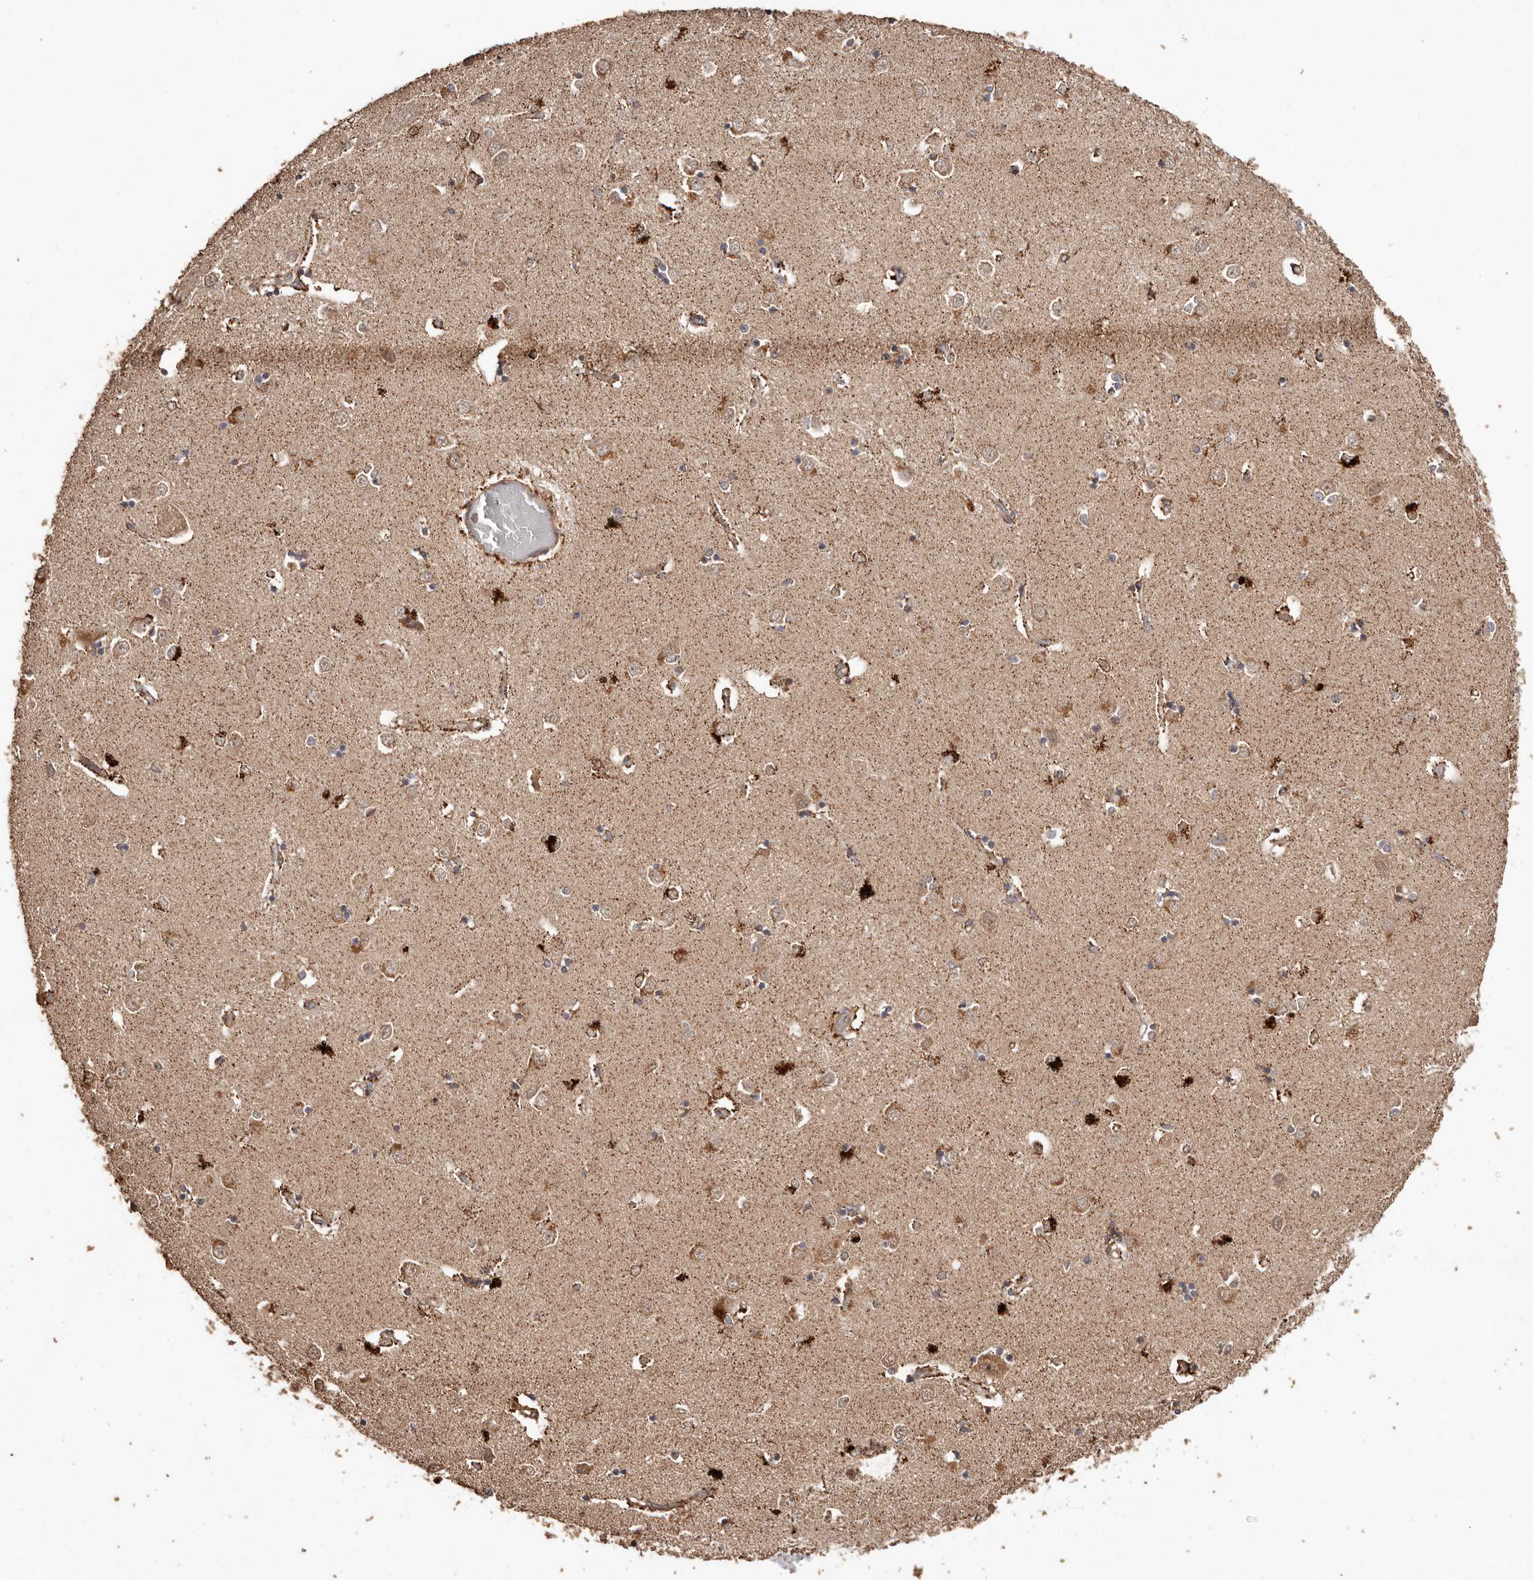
{"staining": {"intensity": "moderate", "quantity": "25%-75%", "location": "cytoplasmic/membranous"}, "tissue": "caudate", "cell_type": "Glial cells", "image_type": "normal", "snomed": [{"axis": "morphology", "description": "Normal tissue, NOS"}, {"axis": "topography", "description": "Lateral ventricle wall"}], "caption": "Immunohistochemistry (IHC) staining of benign caudate, which exhibits medium levels of moderate cytoplasmic/membranous positivity in approximately 25%-75% of glial cells indicating moderate cytoplasmic/membranous protein positivity. The staining was performed using DAB (brown) for protein detection and nuclei were counterstained in hematoxylin (blue).", "gene": "RWDD1", "patient": {"sex": "male", "age": 45}}